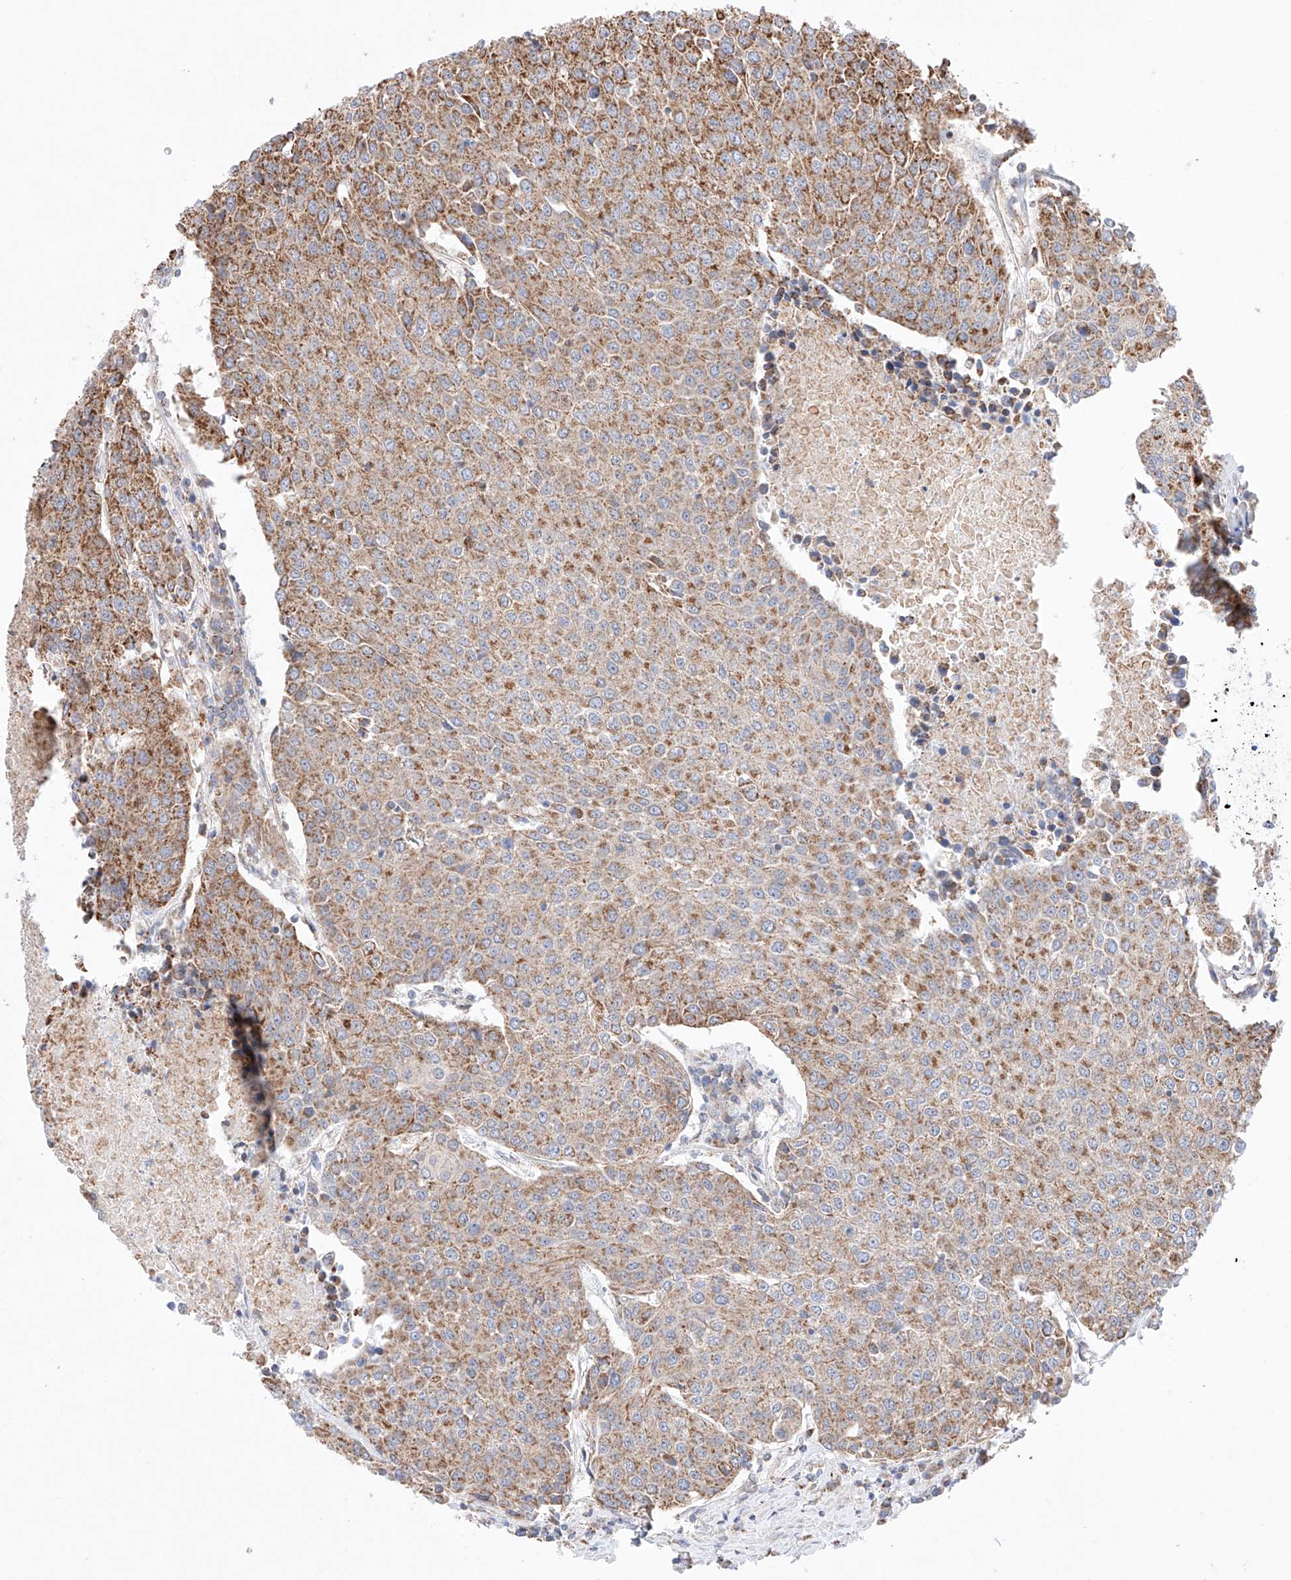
{"staining": {"intensity": "moderate", "quantity": ">75%", "location": "cytoplasmic/membranous"}, "tissue": "urothelial cancer", "cell_type": "Tumor cells", "image_type": "cancer", "snomed": [{"axis": "morphology", "description": "Urothelial carcinoma, High grade"}, {"axis": "topography", "description": "Urinary bladder"}], "caption": "The image exhibits immunohistochemical staining of urothelial cancer. There is moderate cytoplasmic/membranous staining is present in about >75% of tumor cells.", "gene": "KTI12", "patient": {"sex": "female", "age": 85}}